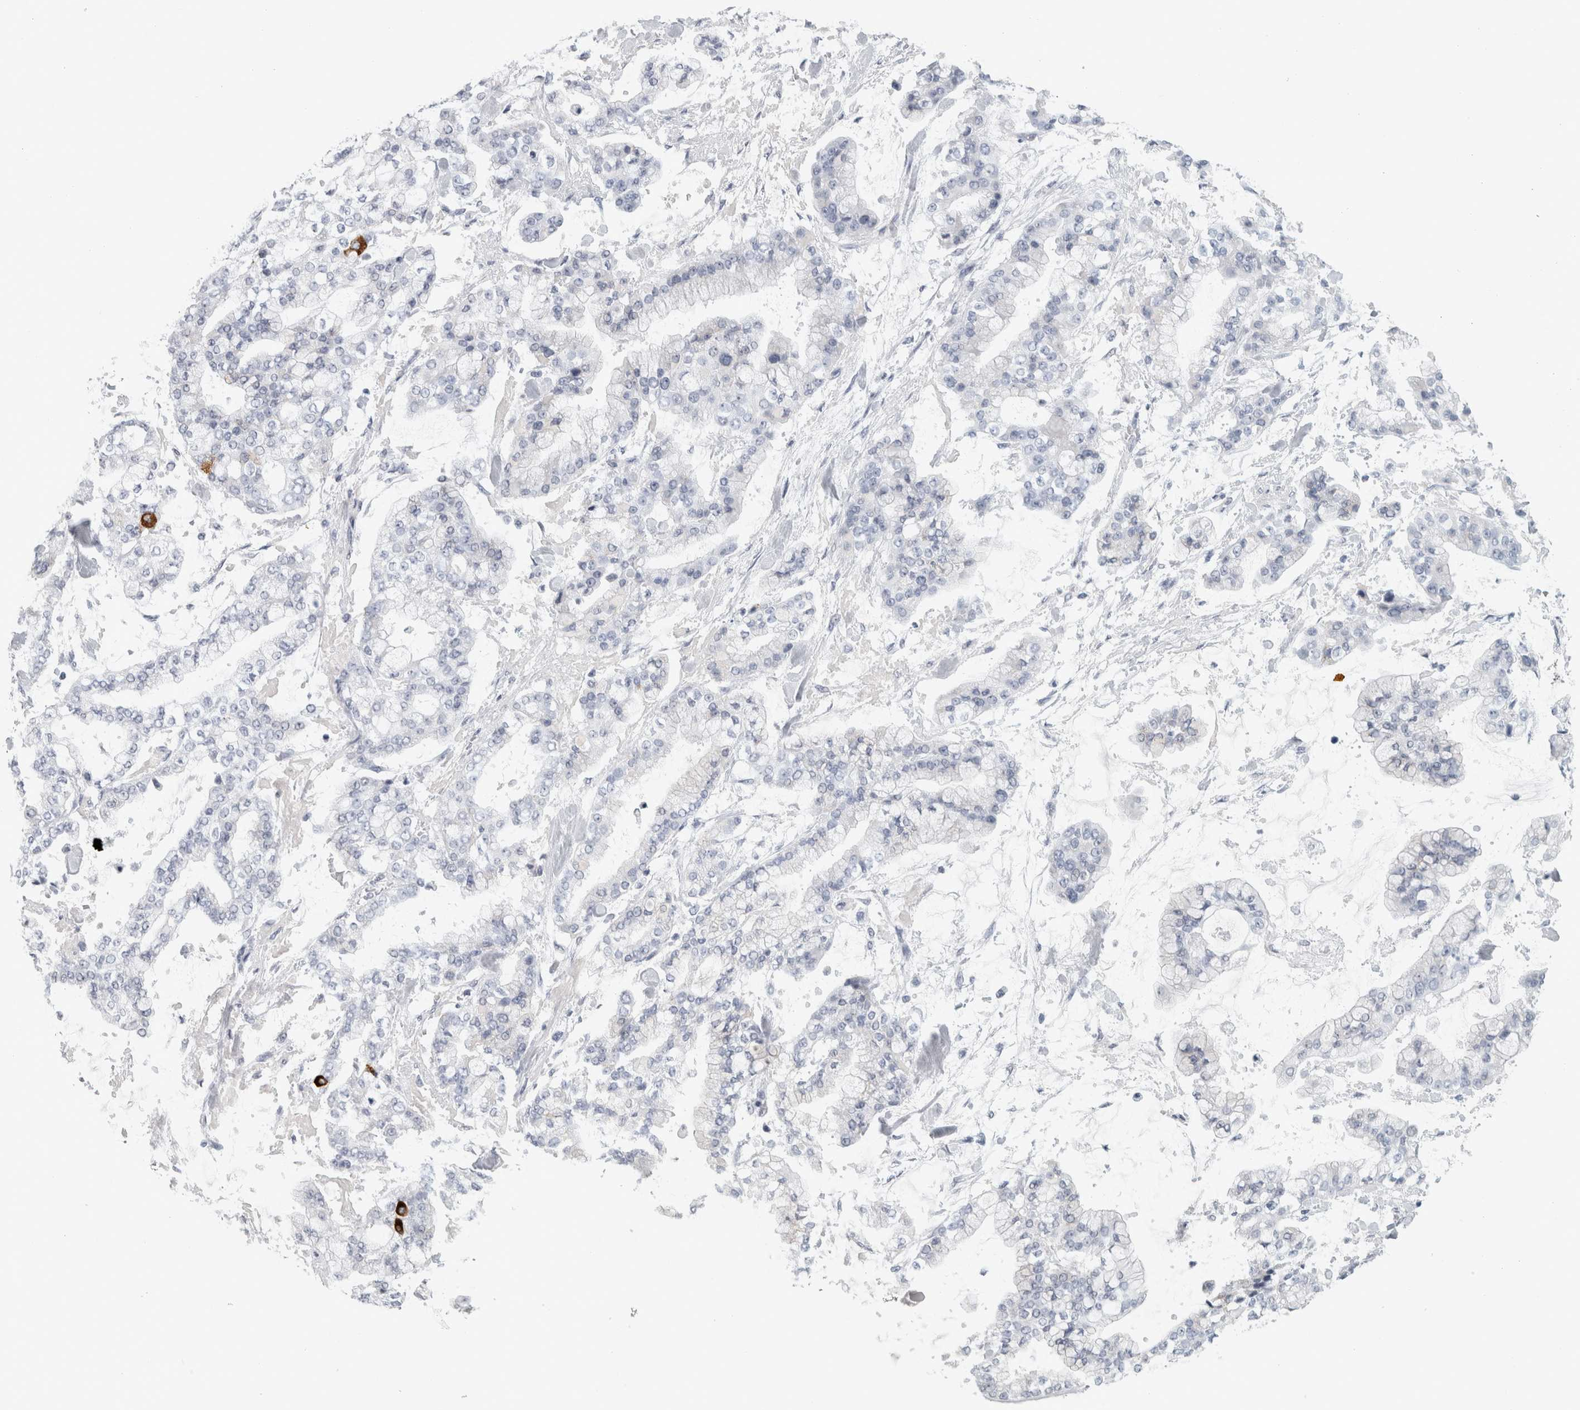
{"staining": {"intensity": "negative", "quantity": "none", "location": "none"}, "tissue": "stomach cancer", "cell_type": "Tumor cells", "image_type": "cancer", "snomed": [{"axis": "morphology", "description": "Normal tissue, NOS"}, {"axis": "morphology", "description": "Adenocarcinoma, NOS"}, {"axis": "topography", "description": "Stomach, upper"}, {"axis": "topography", "description": "Stomach"}], "caption": "Immunohistochemistry (IHC) micrograph of neoplastic tissue: human adenocarcinoma (stomach) stained with DAB (3,3'-diaminobenzidine) displays no significant protein positivity in tumor cells.", "gene": "CPE", "patient": {"sex": "male", "age": 76}}